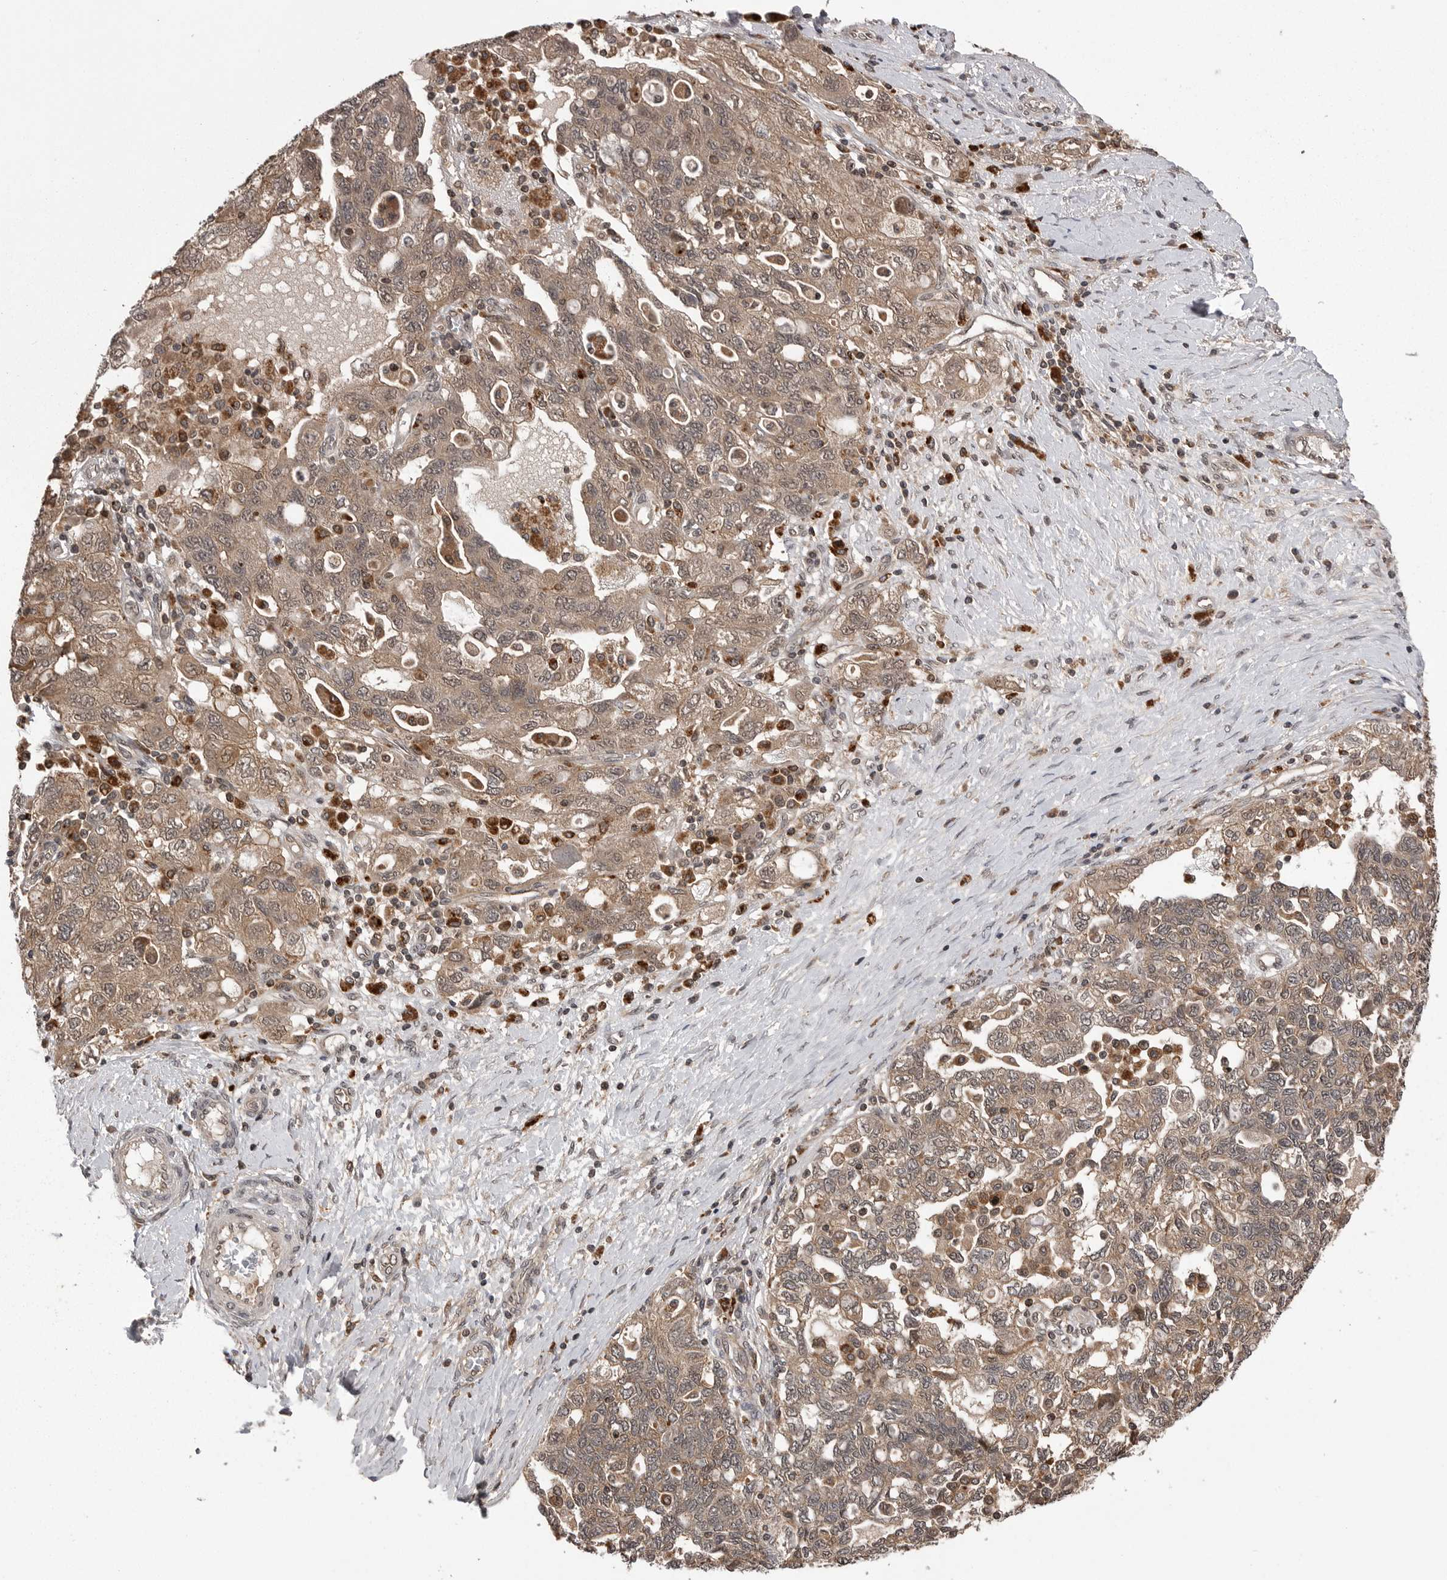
{"staining": {"intensity": "weak", "quantity": ">75%", "location": "cytoplasmic/membranous,nuclear"}, "tissue": "ovarian cancer", "cell_type": "Tumor cells", "image_type": "cancer", "snomed": [{"axis": "morphology", "description": "Carcinoma, NOS"}, {"axis": "morphology", "description": "Cystadenocarcinoma, serous, NOS"}, {"axis": "topography", "description": "Ovary"}], "caption": "Immunohistochemical staining of human ovarian cancer reveals low levels of weak cytoplasmic/membranous and nuclear expression in approximately >75% of tumor cells. (brown staining indicates protein expression, while blue staining denotes nuclei).", "gene": "AOAH", "patient": {"sex": "female", "age": 69}}